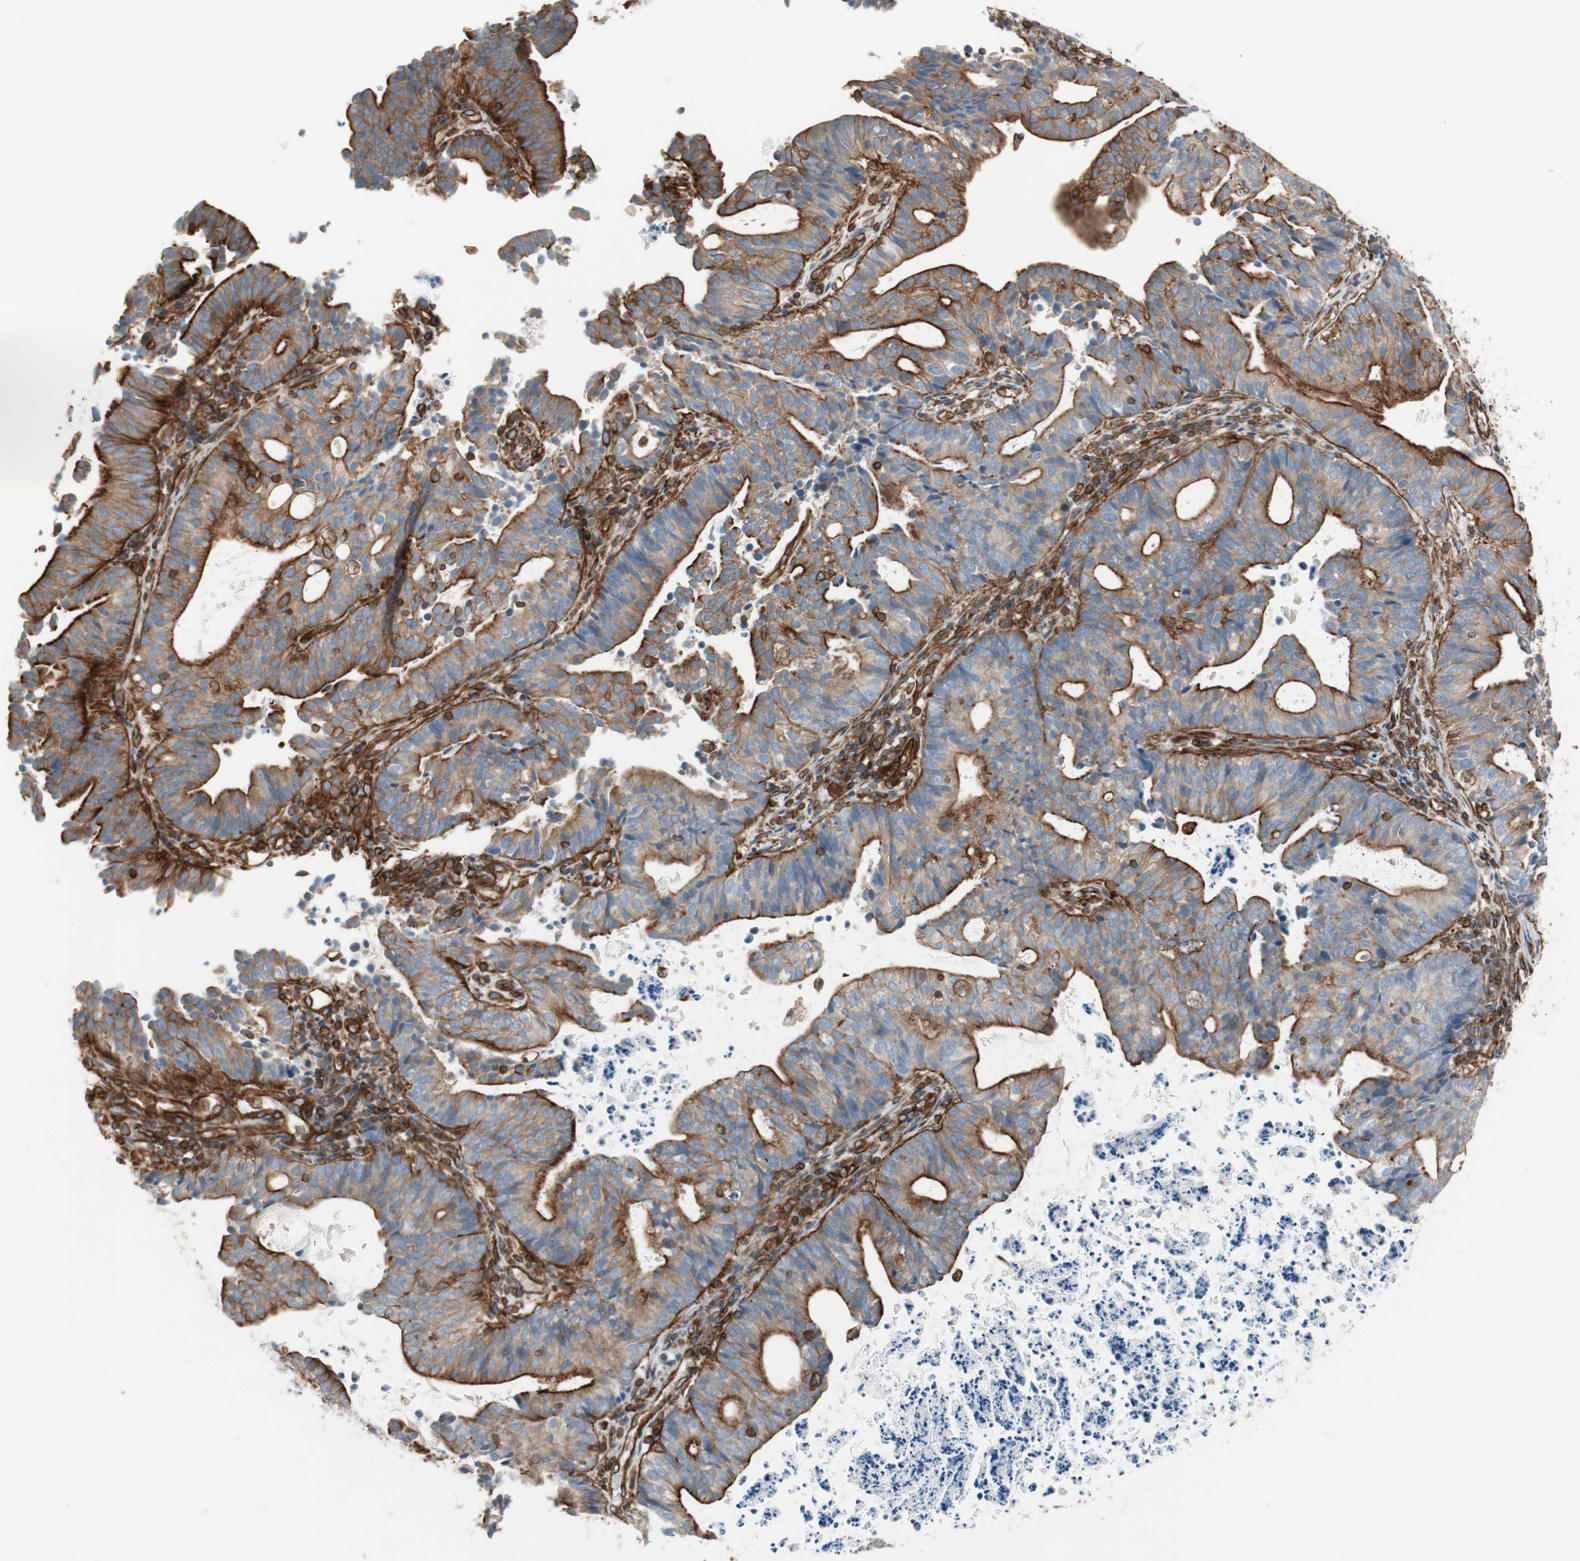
{"staining": {"intensity": "strong", "quantity": ">75%", "location": "cytoplasmic/membranous"}, "tissue": "endometrial cancer", "cell_type": "Tumor cells", "image_type": "cancer", "snomed": [{"axis": "morphology", "description": "Adenocarcinoma, NOS"}, {"axis": "topography", "description": "Uterus"}], "caption": "Protein staining reveals strong cytoplasmic/membranous expression in approximately >75% of tumor cells in endometrial cancer (adenocarcinoma).", "gene": "TCTA", "patient": {"sex": "female", "age": 83}}